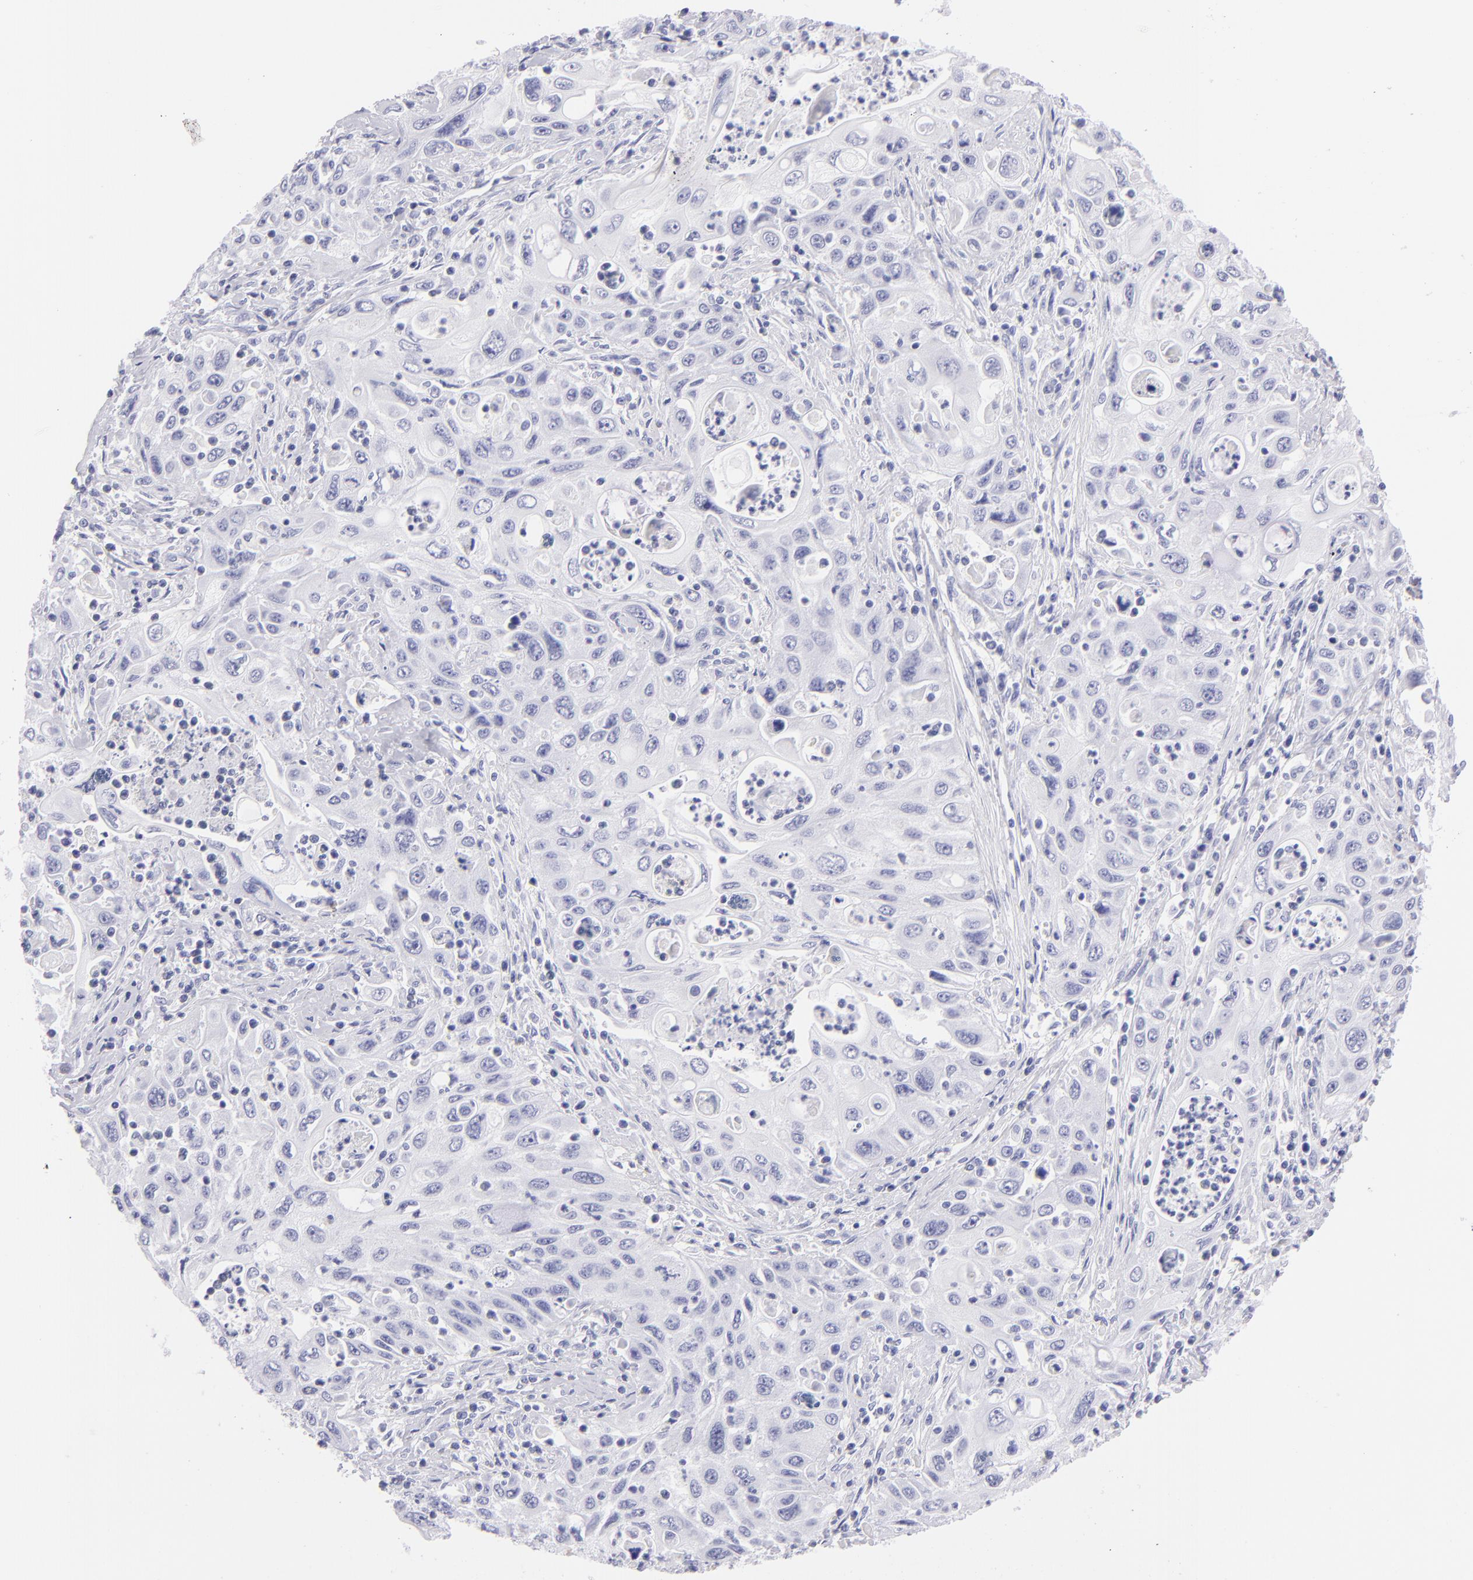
{"staining": {"intensity": "negative", "quantity": "none", "location": "none"}, "tissue": "pancreatic cancer", "cell_type": "Tumor cells", "image_type": "cancer", "snomed": [{"axis": "morphology", "description": "Adenocarcinoma, NOS"}, {"axis": "topography", "description": "Pancreas"}], "caption": "High power microscopy histopathology image of an IHC histopathology image of pancreatic cancer, revealing no significant expression in tumor cells.", "gene": "PRPH", "patient": {"sex": "male", "age": 70}}